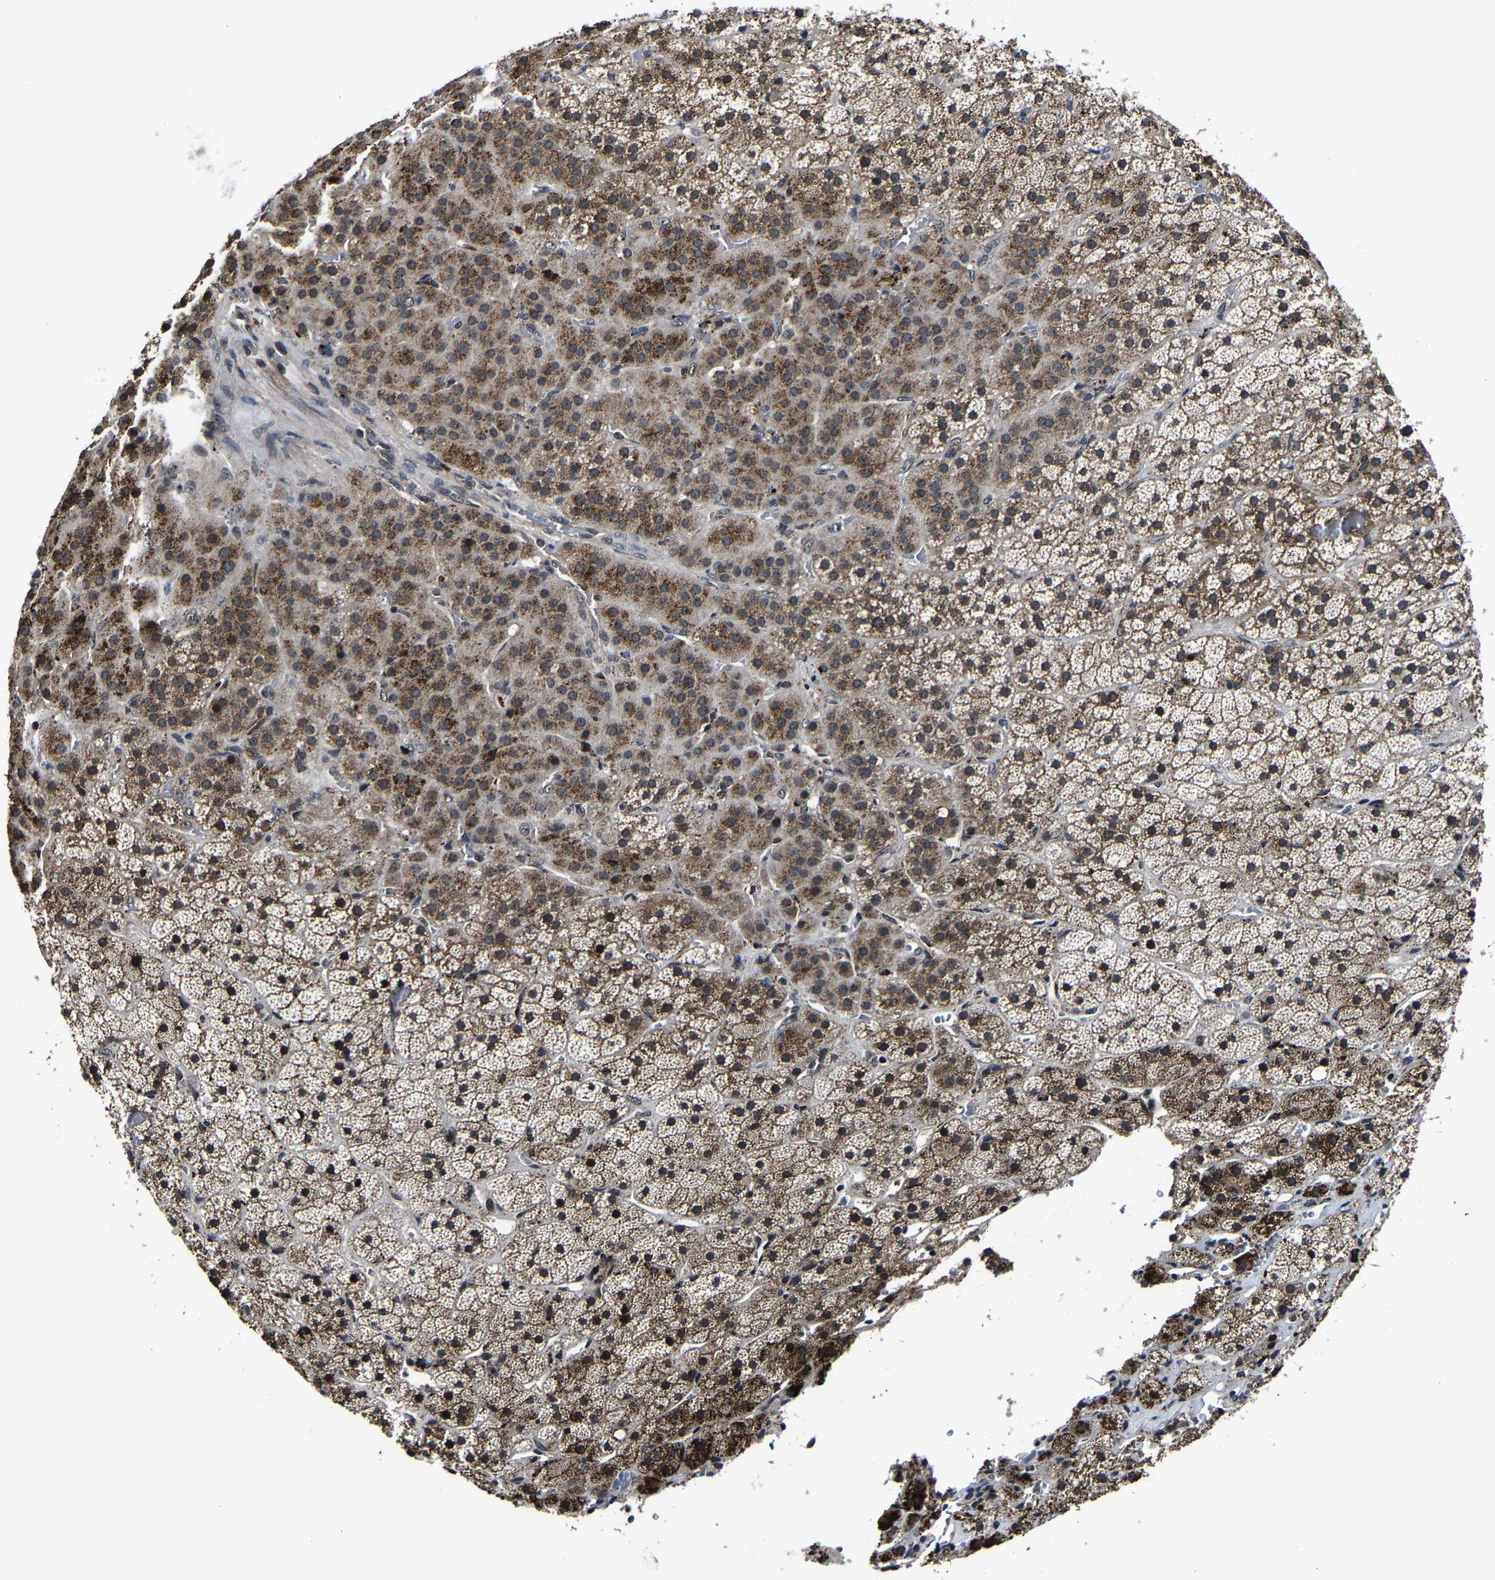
{"staining": {"intensity": "strong", "quantity": ">75%", "location": "cytoplasmic/membranous"}, "tissue": "adrenal gland", "cell_type": "Glandular cells", "image_type": "normal", "snomed": [{"axis": "morphology", "description": "Normal tissue, NOS"}, {"axis": "topography", "description": "Adrenal gland"}], "caption": "Glandular cells demonstrate high levels of strong cytoplasmic/membranous positivity in approximately >75% of cells in normal adrenal gland.", "gene": "ZCCHC7", "patient": {"sex": "male", "age": 57}}